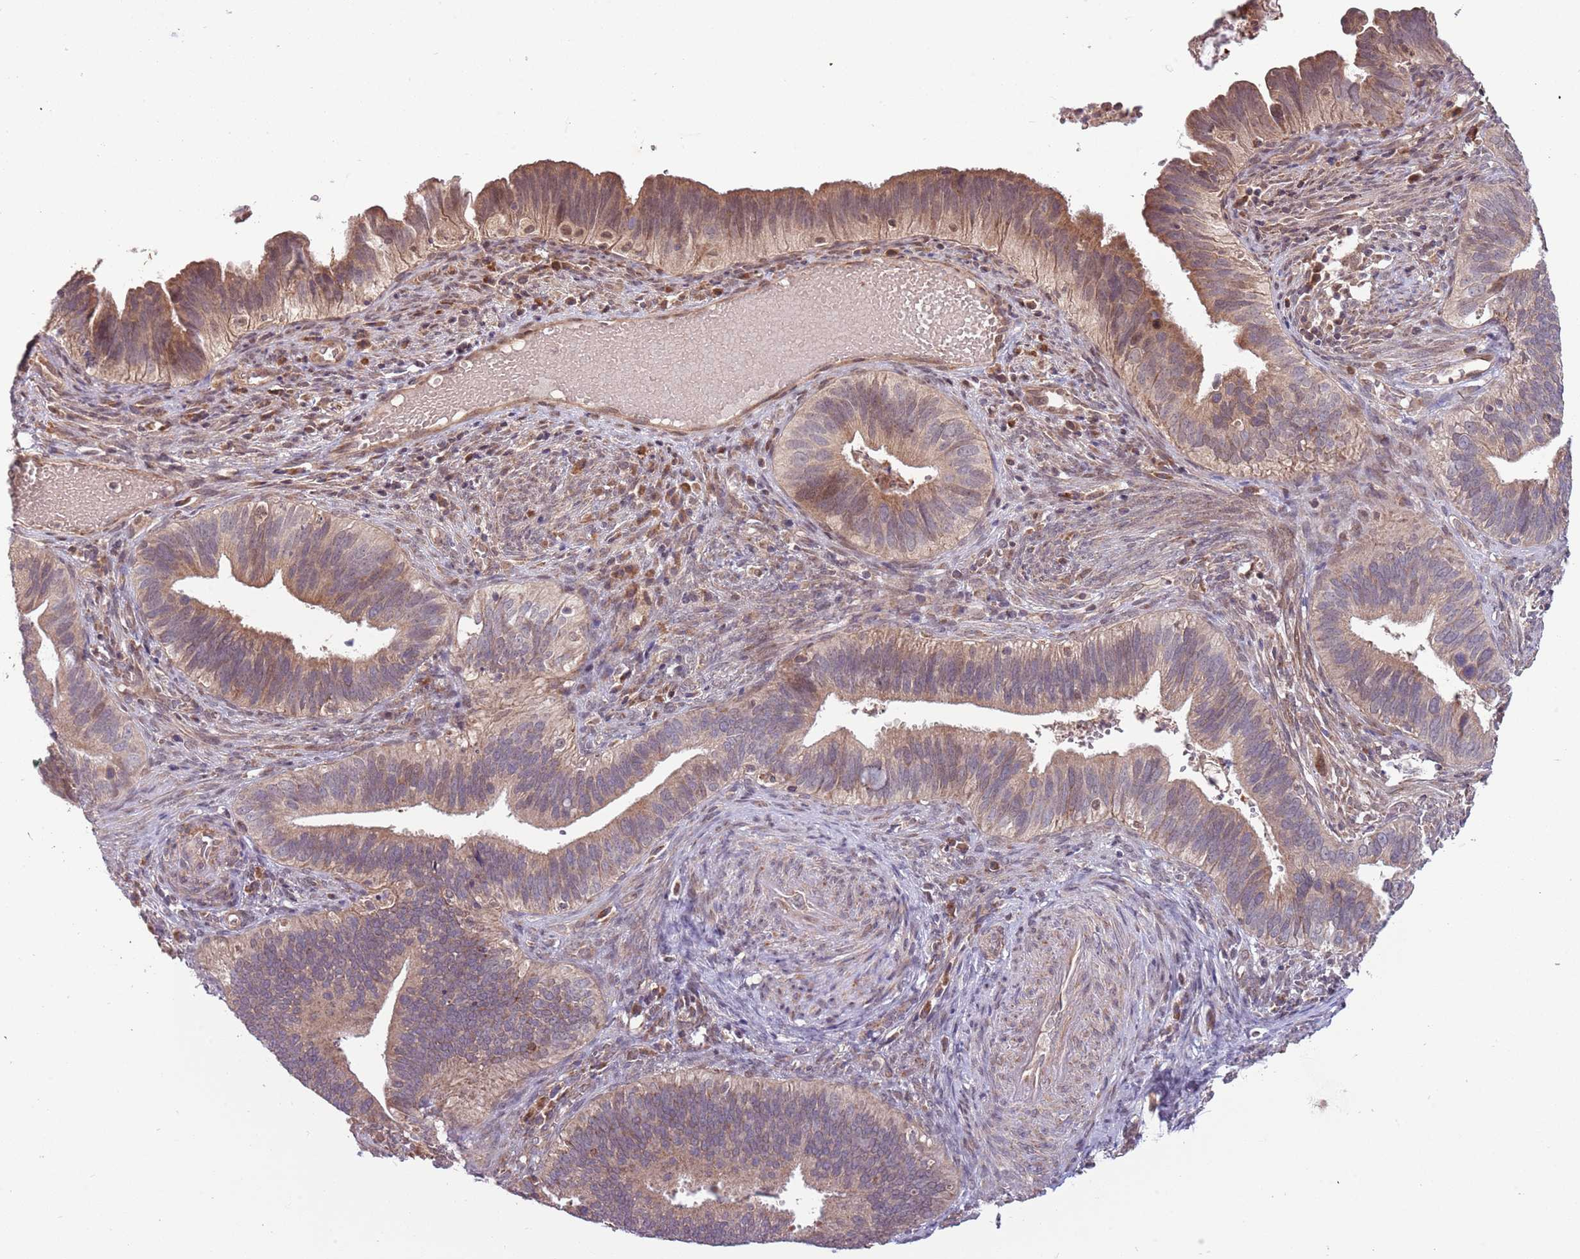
{"staining": {"intensity": "moderate", "quantity": "<25%", "location": "cytoplasmic/membranous,nuclear"}, "tissue": "cervical cancer", "cell_type": "Tumor cells", "image_type": "cancer", "snomed": [{"axis": "morphology", "description": "Adenocarcinoma, NOS"}, {"axis": "topography", "description": "Cervix"}], "caption": "An image showing moderate cytoplasmic/membranous and nuclear expression in approximately <25% of tumor cells in cervical cancer, as visualized by brown immunohistochemical staining.", "gene": "RNF181", "patient": {"sex": "female", "age": 42}}